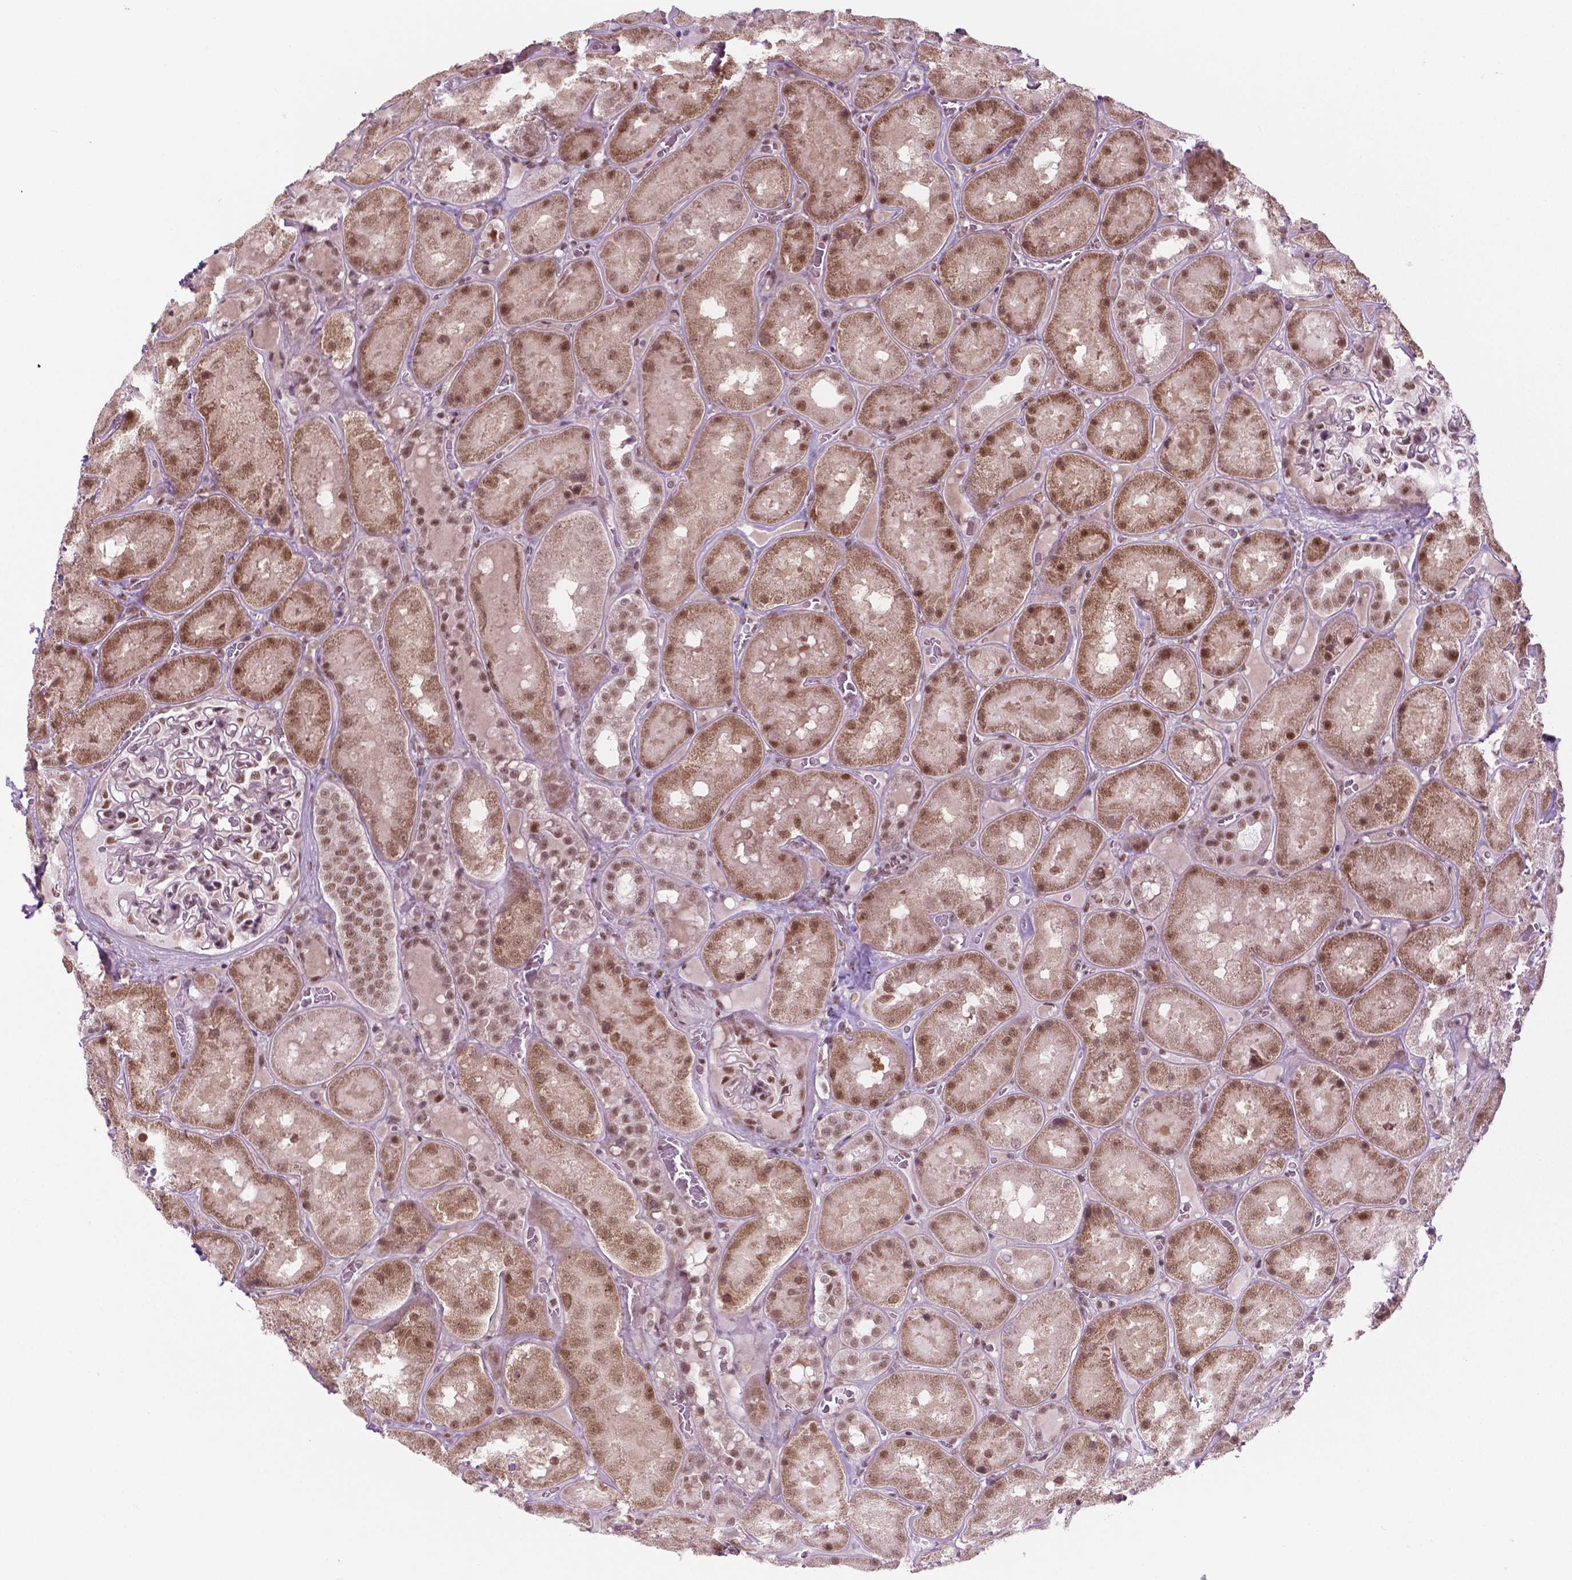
{"staining": {"intensity": "moderate", "quantity": "25%-75%", "location": "nuclear"}, "tissue": "kidney", "cell_type": "Cells in glomeruli", "image_type": "normal", "snomed": [{"axis": "morphology", "description": "Normal tissue, NOS"}, {"axis": "topography", "description": "Kidney"}], "caption": "Kidney stained with a brown dye exhibits moderate nuclear positive positivity in approximately 25%-75% of cells in glomeruli.", "gene": "PHAX", "patient": {"sex": "male", "age": 73}}